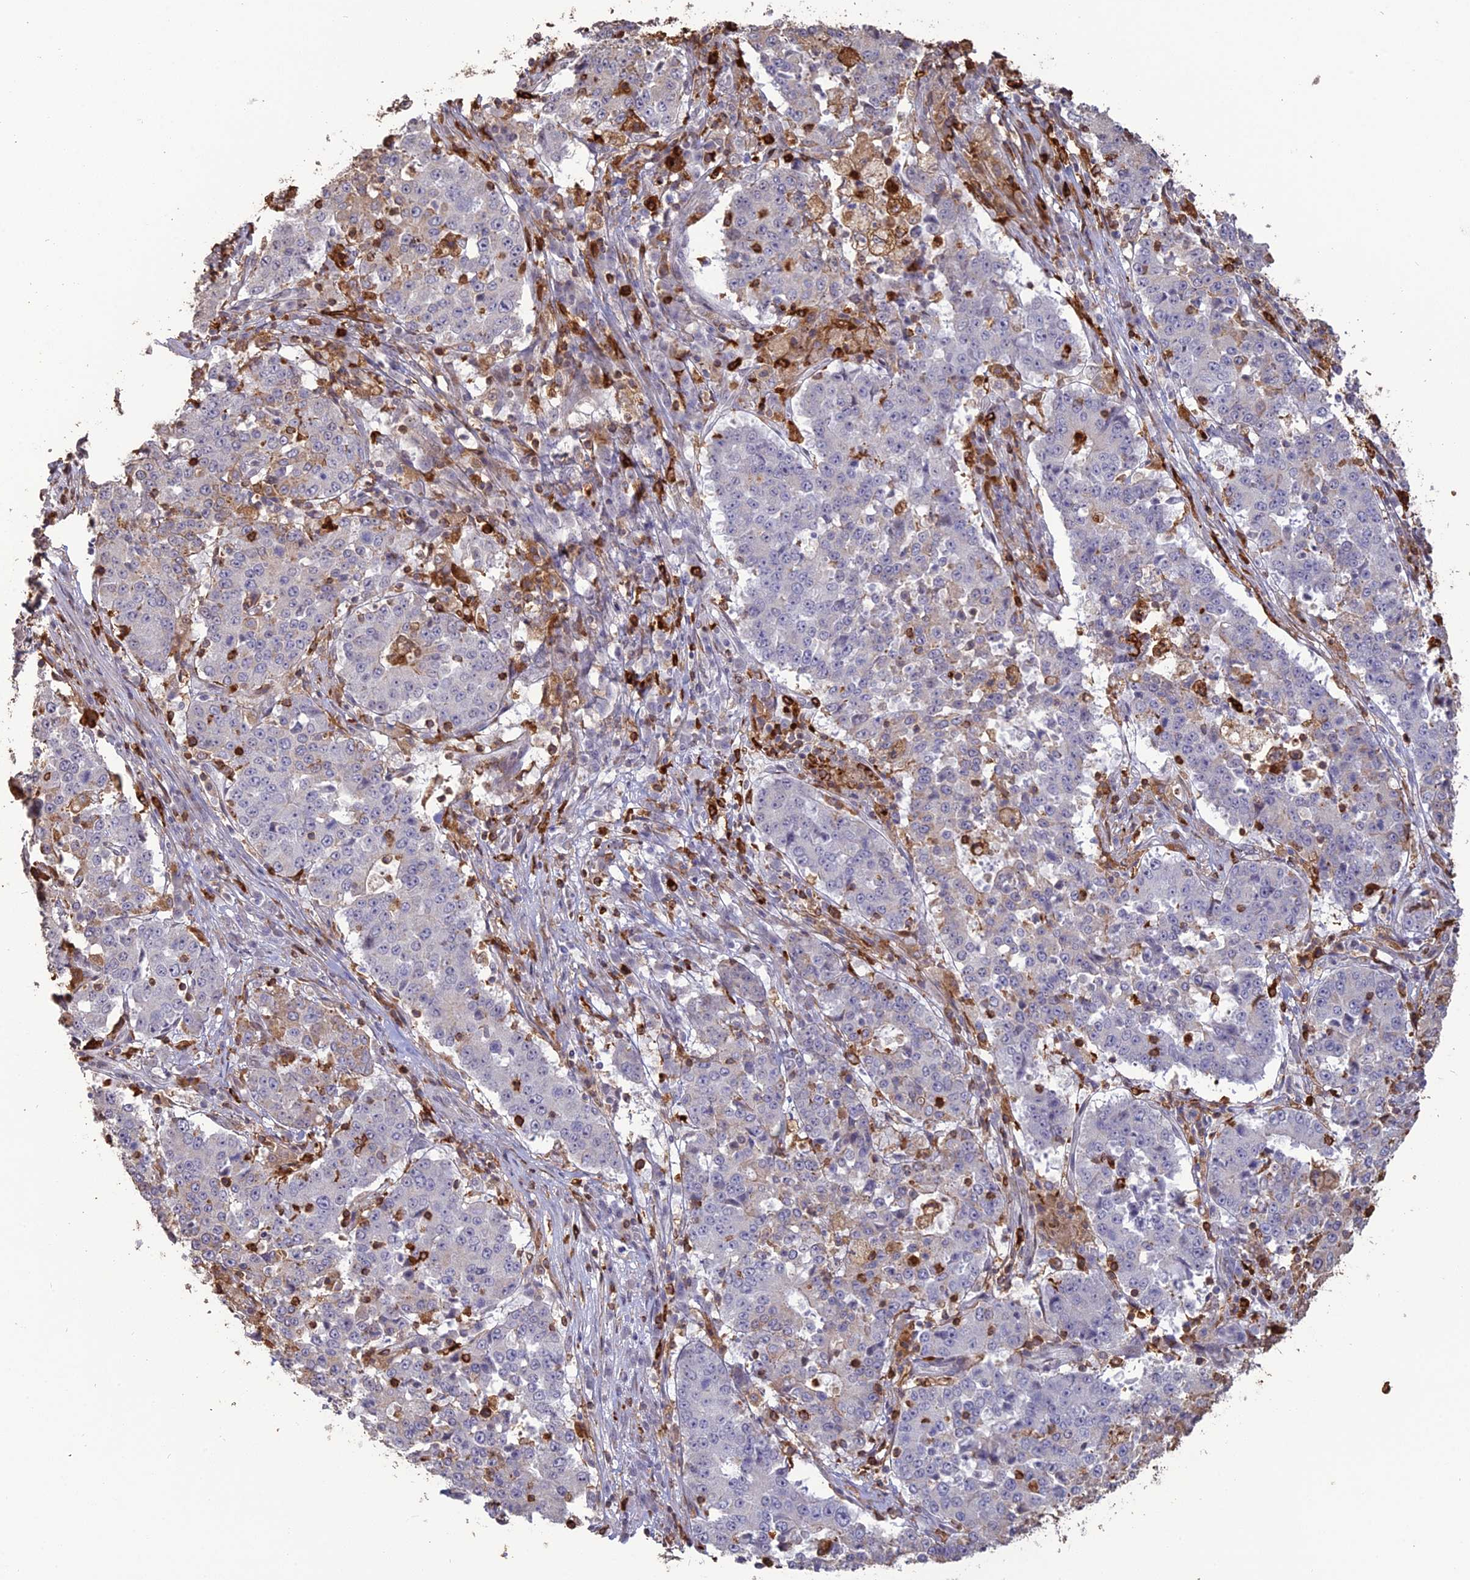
{"staining": {"intensity": "negative", "quantity": "none", "location": "none"}, "tissue": "stomach cancer", "cell_type": "Tumor cells", "image_type": "cancer", "snomed": [{"axis": "morphology", "description": "Adenocarcinoma, NOS"}, {"axis": "topography", "description": "Stomach"}], "caption": "DAB immunohistochemical staining of human stomach cancer displays no significant staining in tumor cells. The staining is performed using DAB brown chromogen with nuclei counter-stained in using hematoxylin.", "gene": "APOBR", "patient": {"sex": "male", "age": 59}}